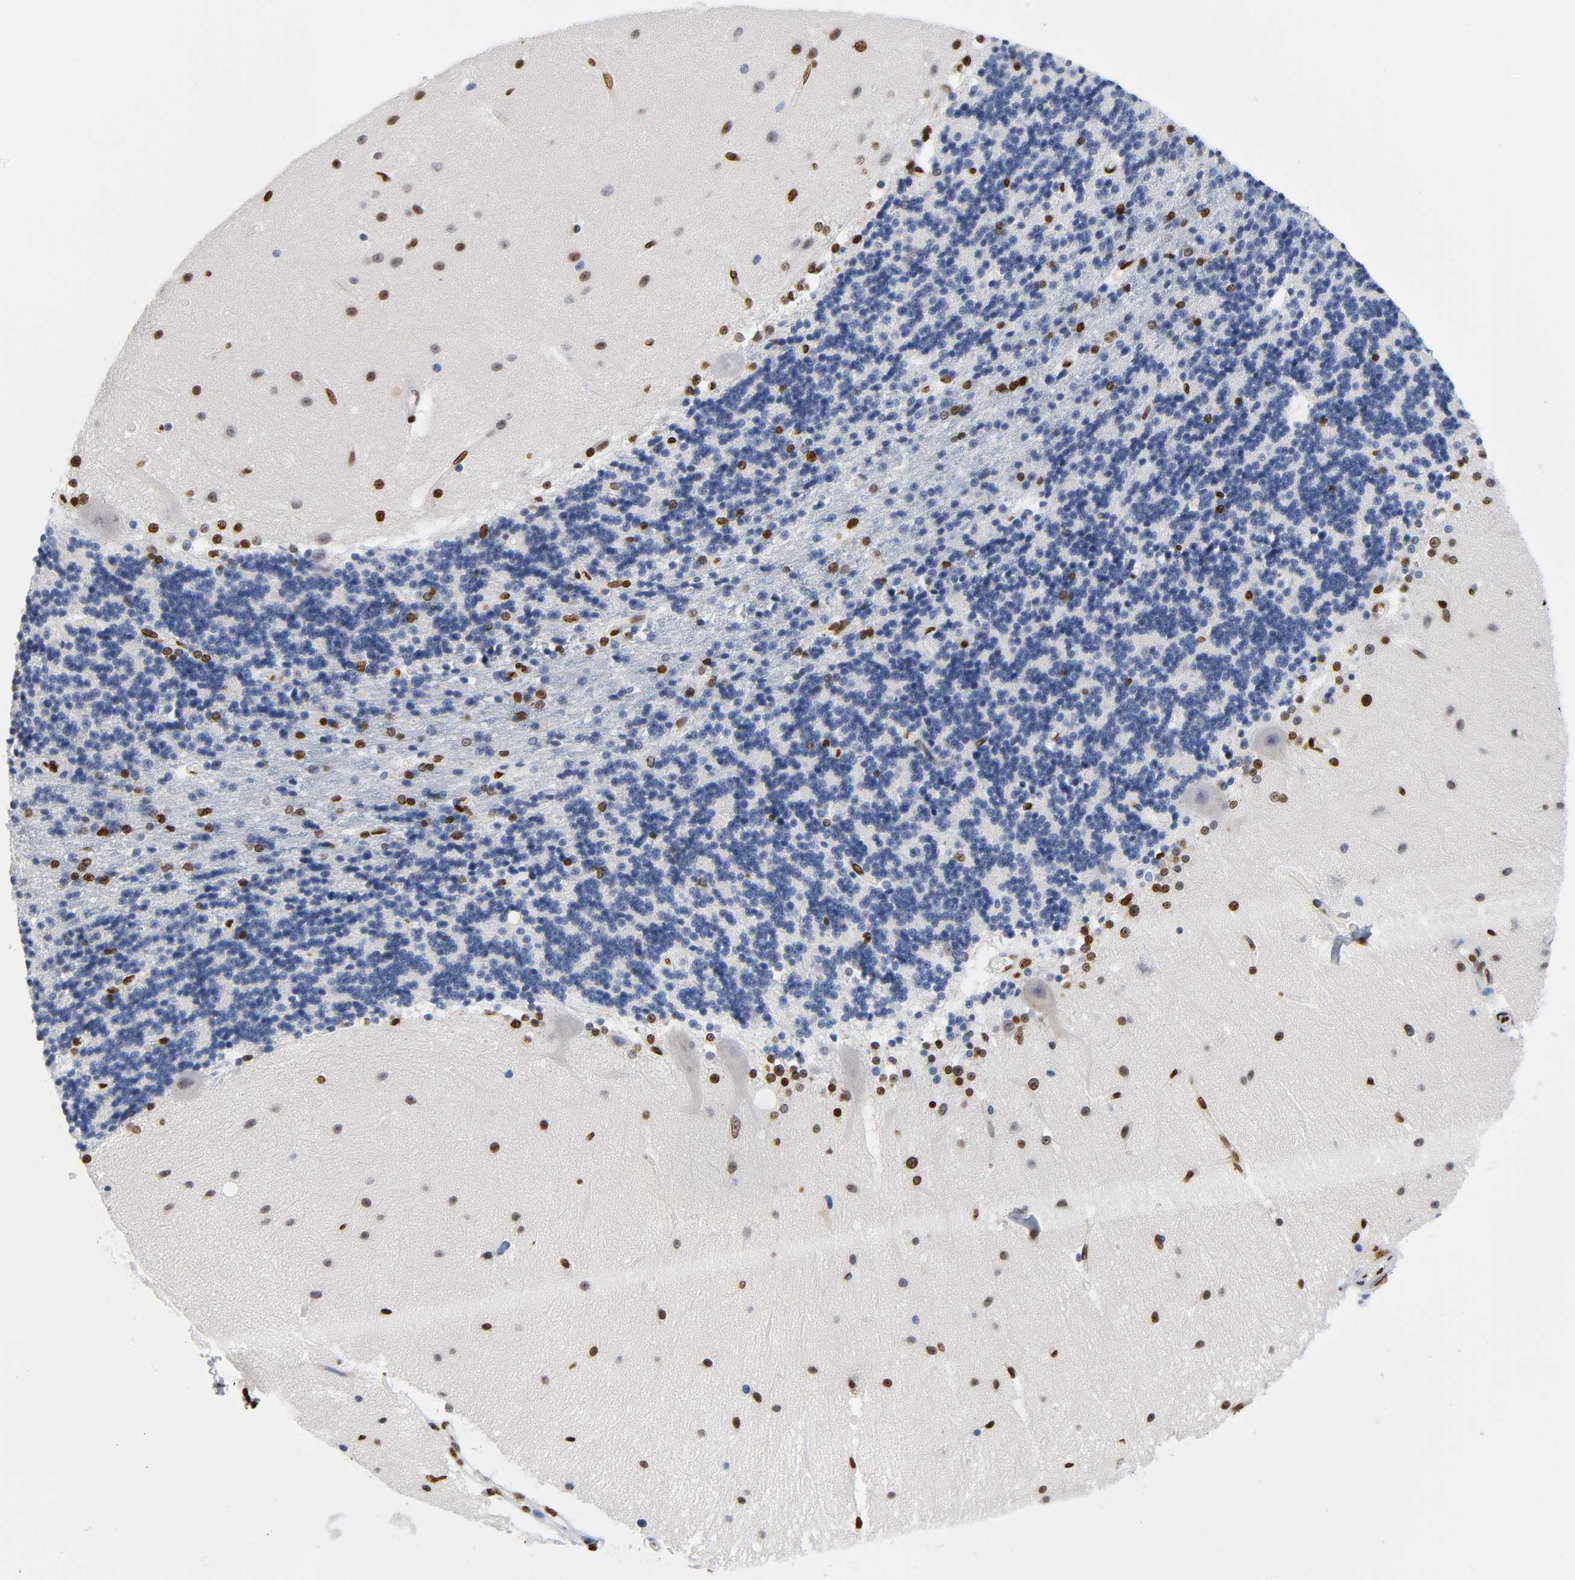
{"staining": {"intensity": "strong", "quantity": "<25%", "location": "nuclear"}, "tissue": "cerebellum", "cell_type": "Cells in granular layer", "image_type": "normal", "snomed": [{"axis": "morphology", "description": "Normal tissue, NOS"}, {"axis": "topography", "description": "Cerebellum"}], "caption": "This photomicrograph shows unremarkable cerebellum stained with immunohistochemistry (IHC) to label a protein in brown. The nuclear of cells in granular layer show strong positivity for the protein. Nuclei are counter-stained blue.", "gene": "HOXA6", "patient": {"sex": "female", "age": 54}}